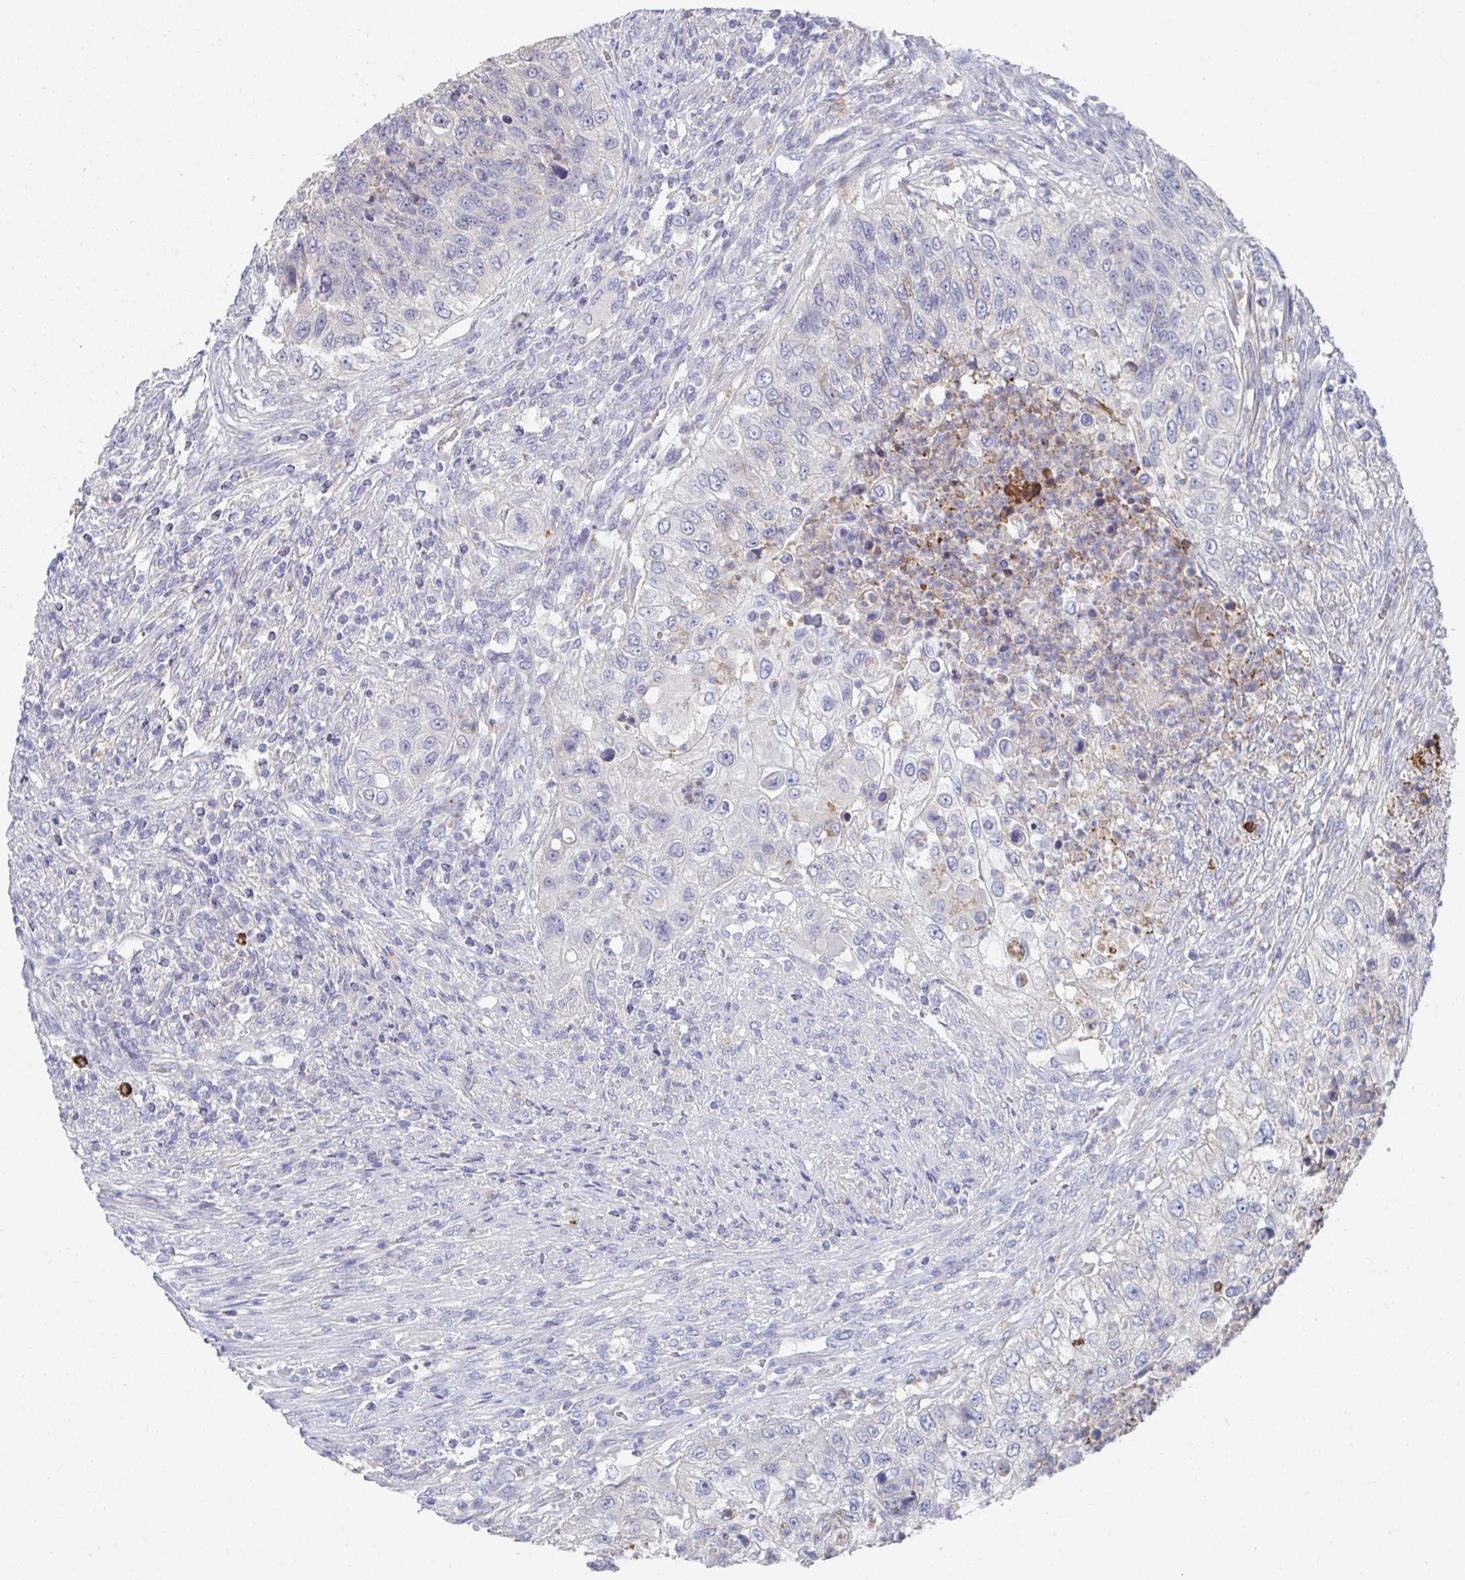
{"staining": {"intensity": "negative", "quantity": "none", "location": "none"}, "tissue": "urothelial cancer", "cell_type": "Tumor cells", "image_type": "cancer", "snomed": [{"axis": "morphology", "description": "Urothelial carcinoma, High grade"}, {"axis": "topography", "description": "Urinary bladder"}], "caption": "Histopathology image shows no protein positivity in tumor cells of urothelial cancer tissue.", "gene": "KCNK5", "patient": {"sex": "female", "age": 60}}